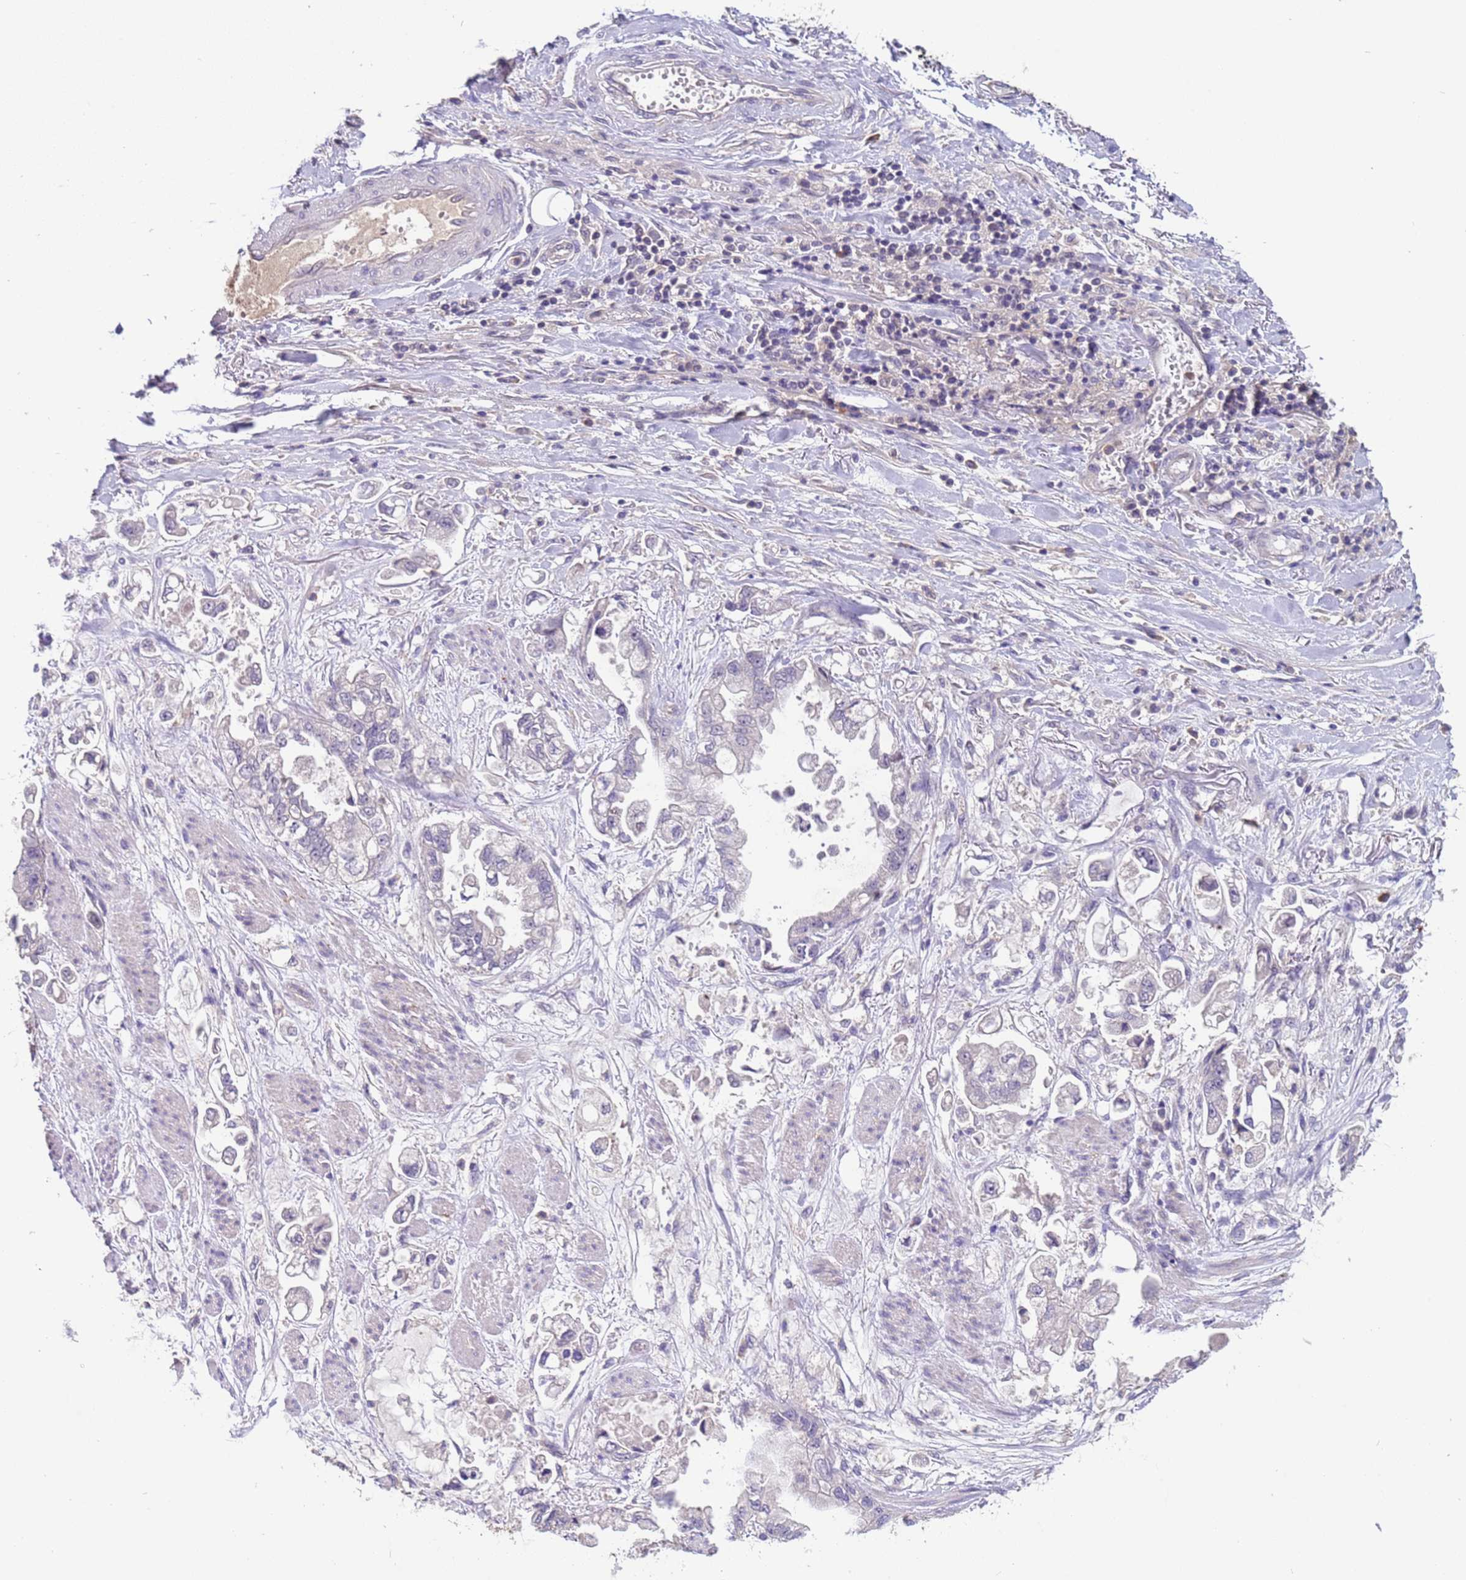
{"staining": {"intensity": "negative", "quantity": "none", "location": "none"}, "tissue": "stomach cancer", "cell_type": "Tumor cells", "image_type": "cancer", "snomed": [{"axis": "morphology", "description": "Adenocarcinoma, NOS"}, {"axis": "topography", "description": "Stomach"}], "caption": "Immunohistochemistry (IHC) photomicrograph of adenocarcinoma (stomach) stained for a protein (brown), which shows no expression in tumor cells.", "gene": "ZNF248", "patient": {"sex": "male", "age": 62}}